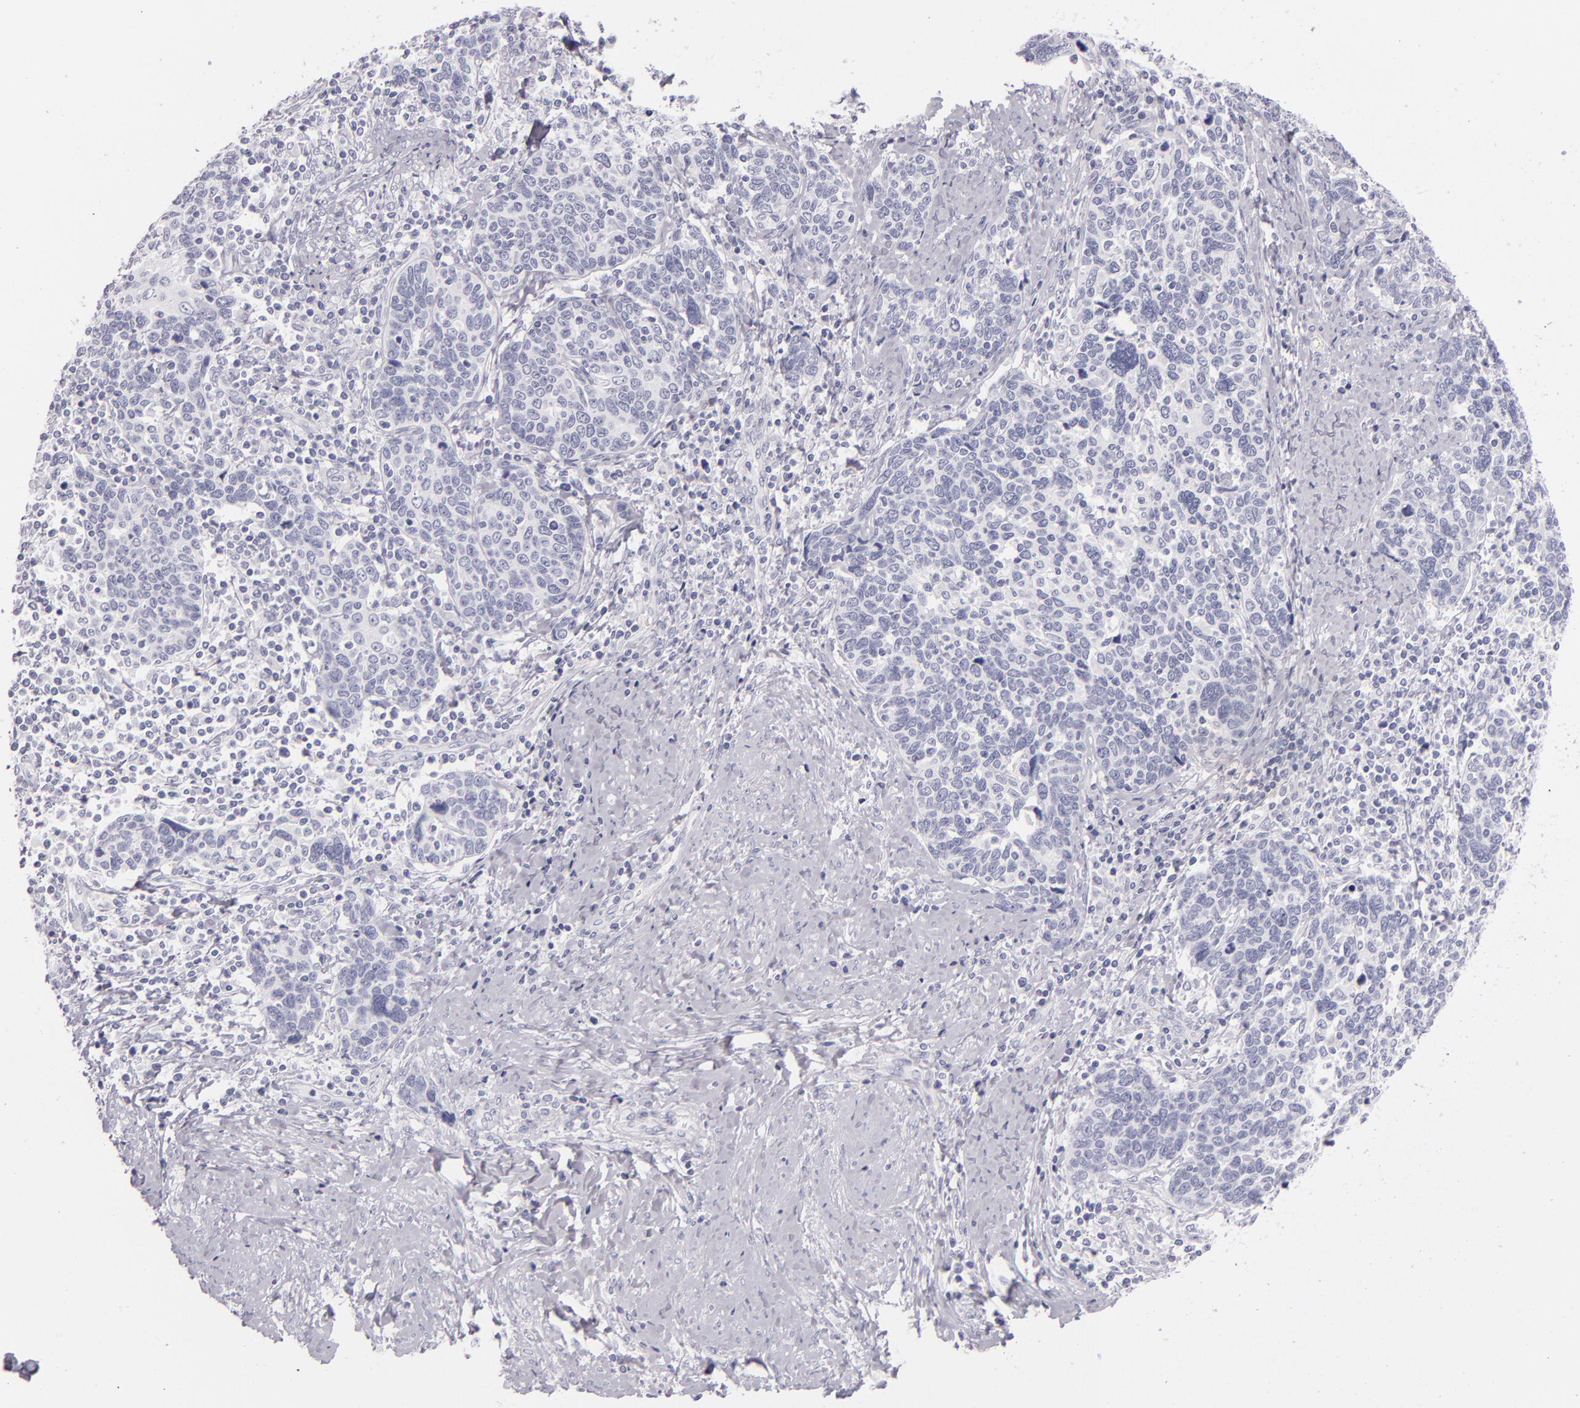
{"staining": {"intensity": "negative", "quantity": "none", "location": "none"}, "tissue": "cervical cancer", "cell_type": "Tumor cells", "image_type": "cancer", "snomed": [{"axis": "morphology", "description": "Squamous cell carcinoma, NOS"}, {"axis": "topography", "description": "Cervix"}], "caption": "This histopathology image is of cervical cancer stained with IHC to label a protein in brown with the nuclei are counter-stained blue. There is no staining in tumor cells.", "gene": "FABP1", "patient": {"sex": "female", "age": 41}}